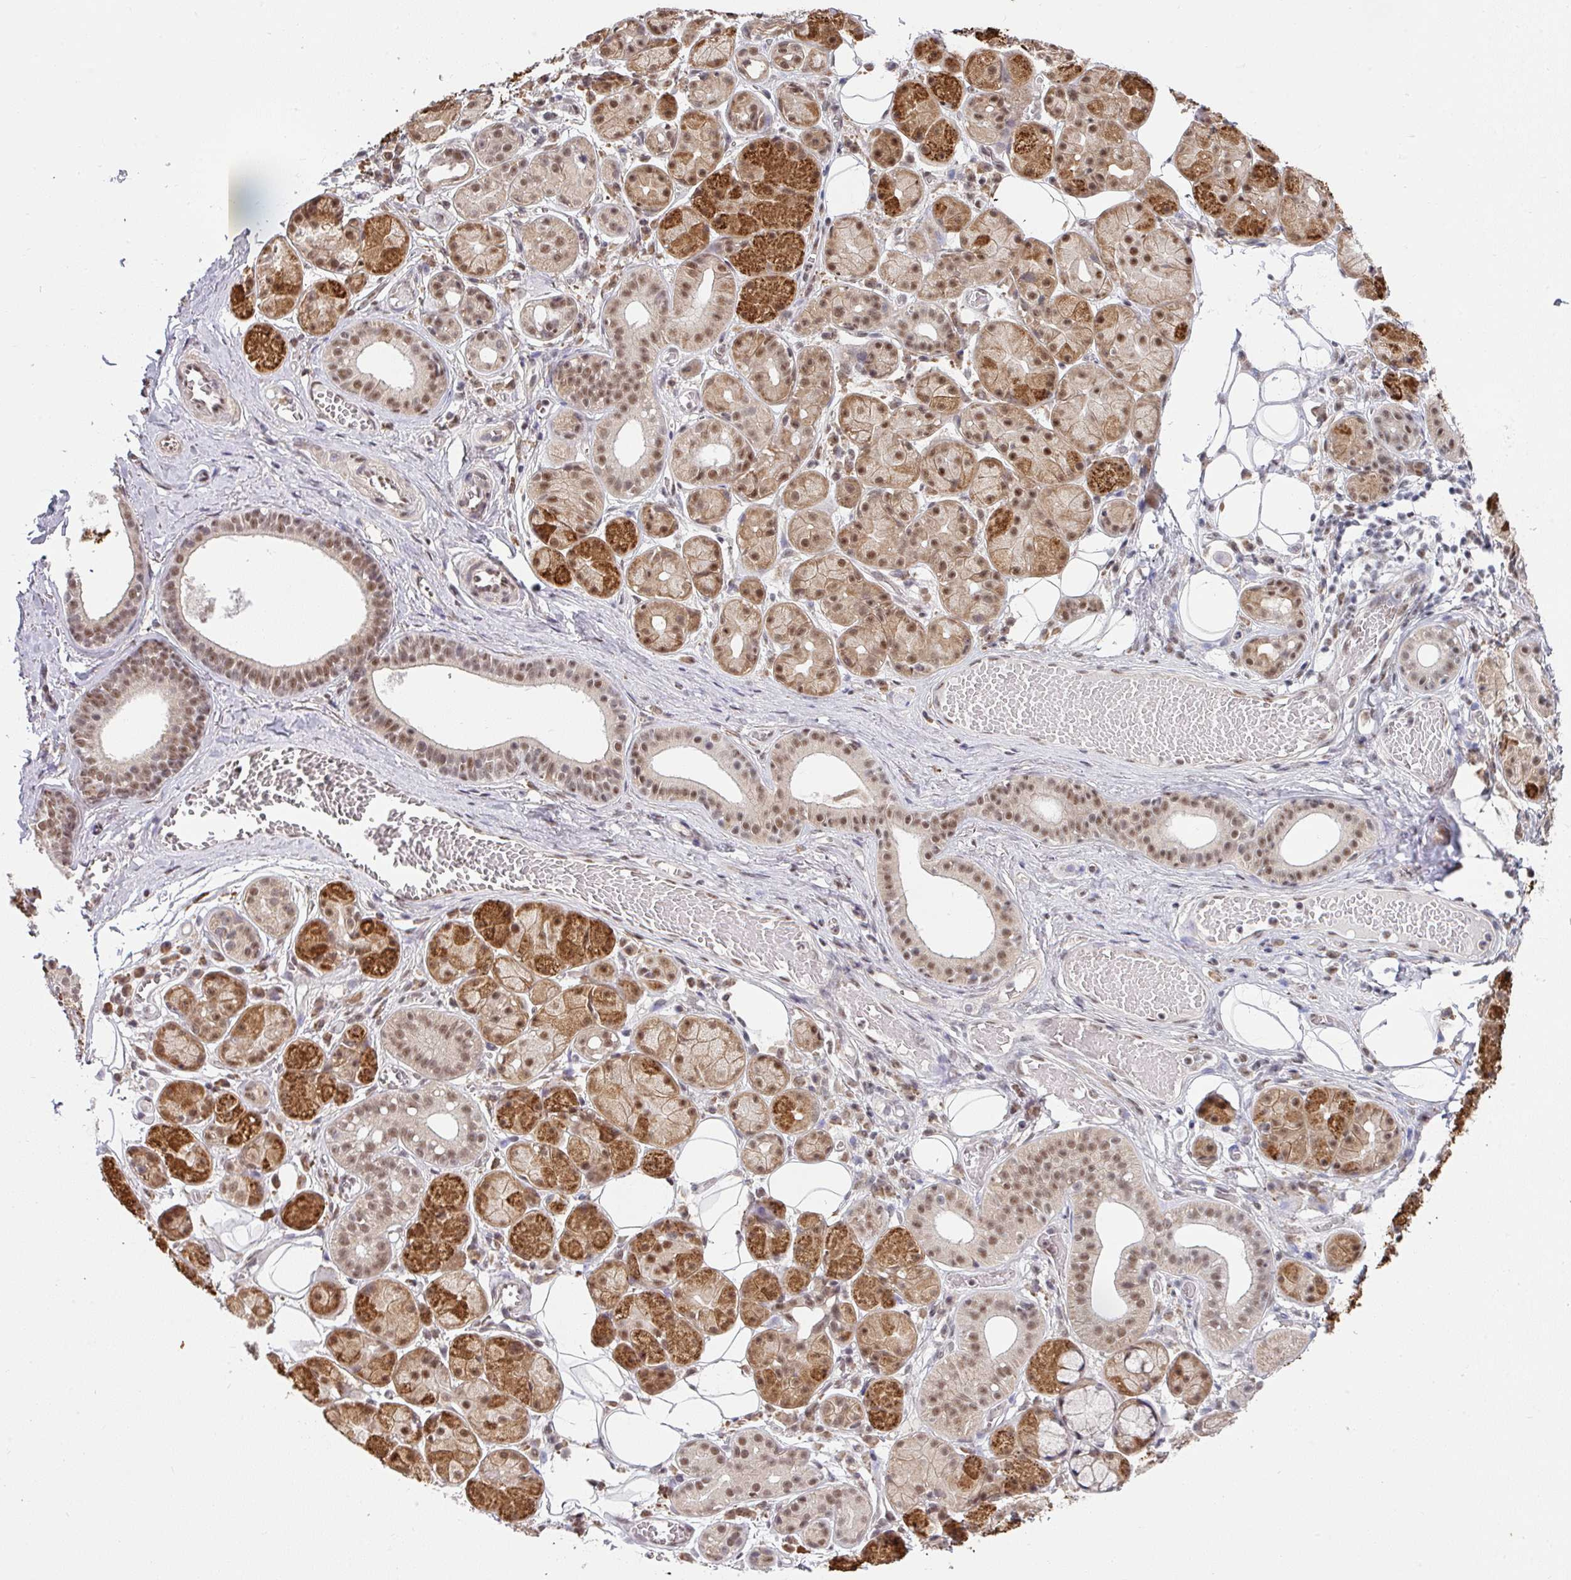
{"staining": {"intensity": "strong", "quantity": ">75%", "location": "cytoplasmic/membranous,nuclear"}, "tissue": "salivary gland", "cell_type": "Glandular cells", "image_type": "normal", "snomed": [{"axis": "morphology", "description": "Squamous cell carcinoma, NOS"}, {"axis": "topography", "description": "Skin"}, {"axis": "topography", "description": "Head-Neck"}], "caption": "Immunohistochemistry micrograph of unremarkable human salivary gland stained for a protein (brown), which shows high levels of strong cytoplasmic/membranous,nuclear expression in approximately >75% of glandular cells.", "gene": "TMED5", "patient": {"sex": "male", "age": 80}}